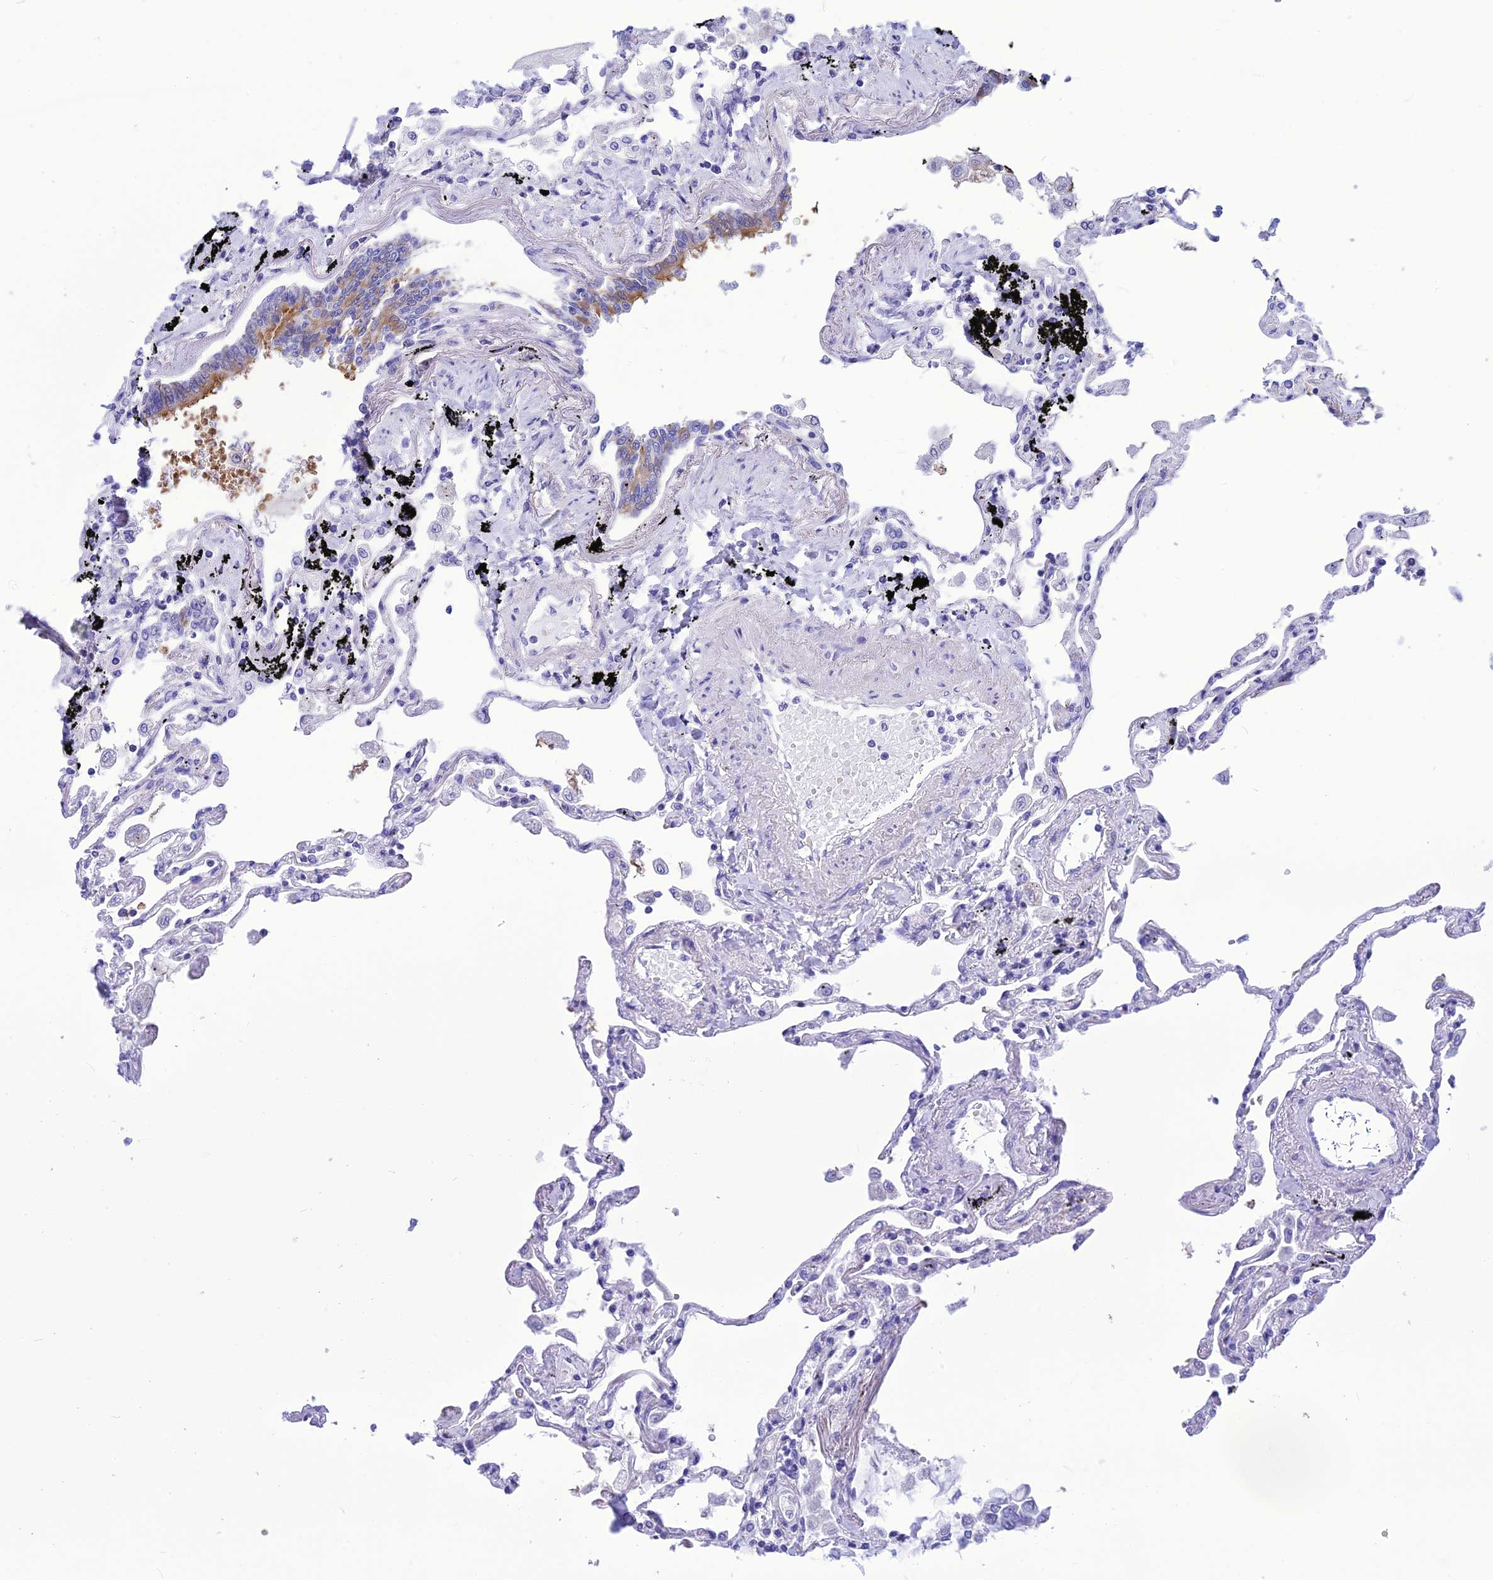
{"staining": {"intensity": "negative", "quantity": "none", "location": "none"}, "tissue": "lung", "cell_type": "Alveolar cells", "image_type": "normal", "snomed": [{"axis": "morphology", "description": "Normal tissue, NOS"}, {"axis": "topography", "description": "Lung"}], "caption": "Benign lung was stained to show a protein in brown. There is no significant expression in alveolar cells.", "gene": "BBS2", "patient": {"sex": "female", "age": 67}}